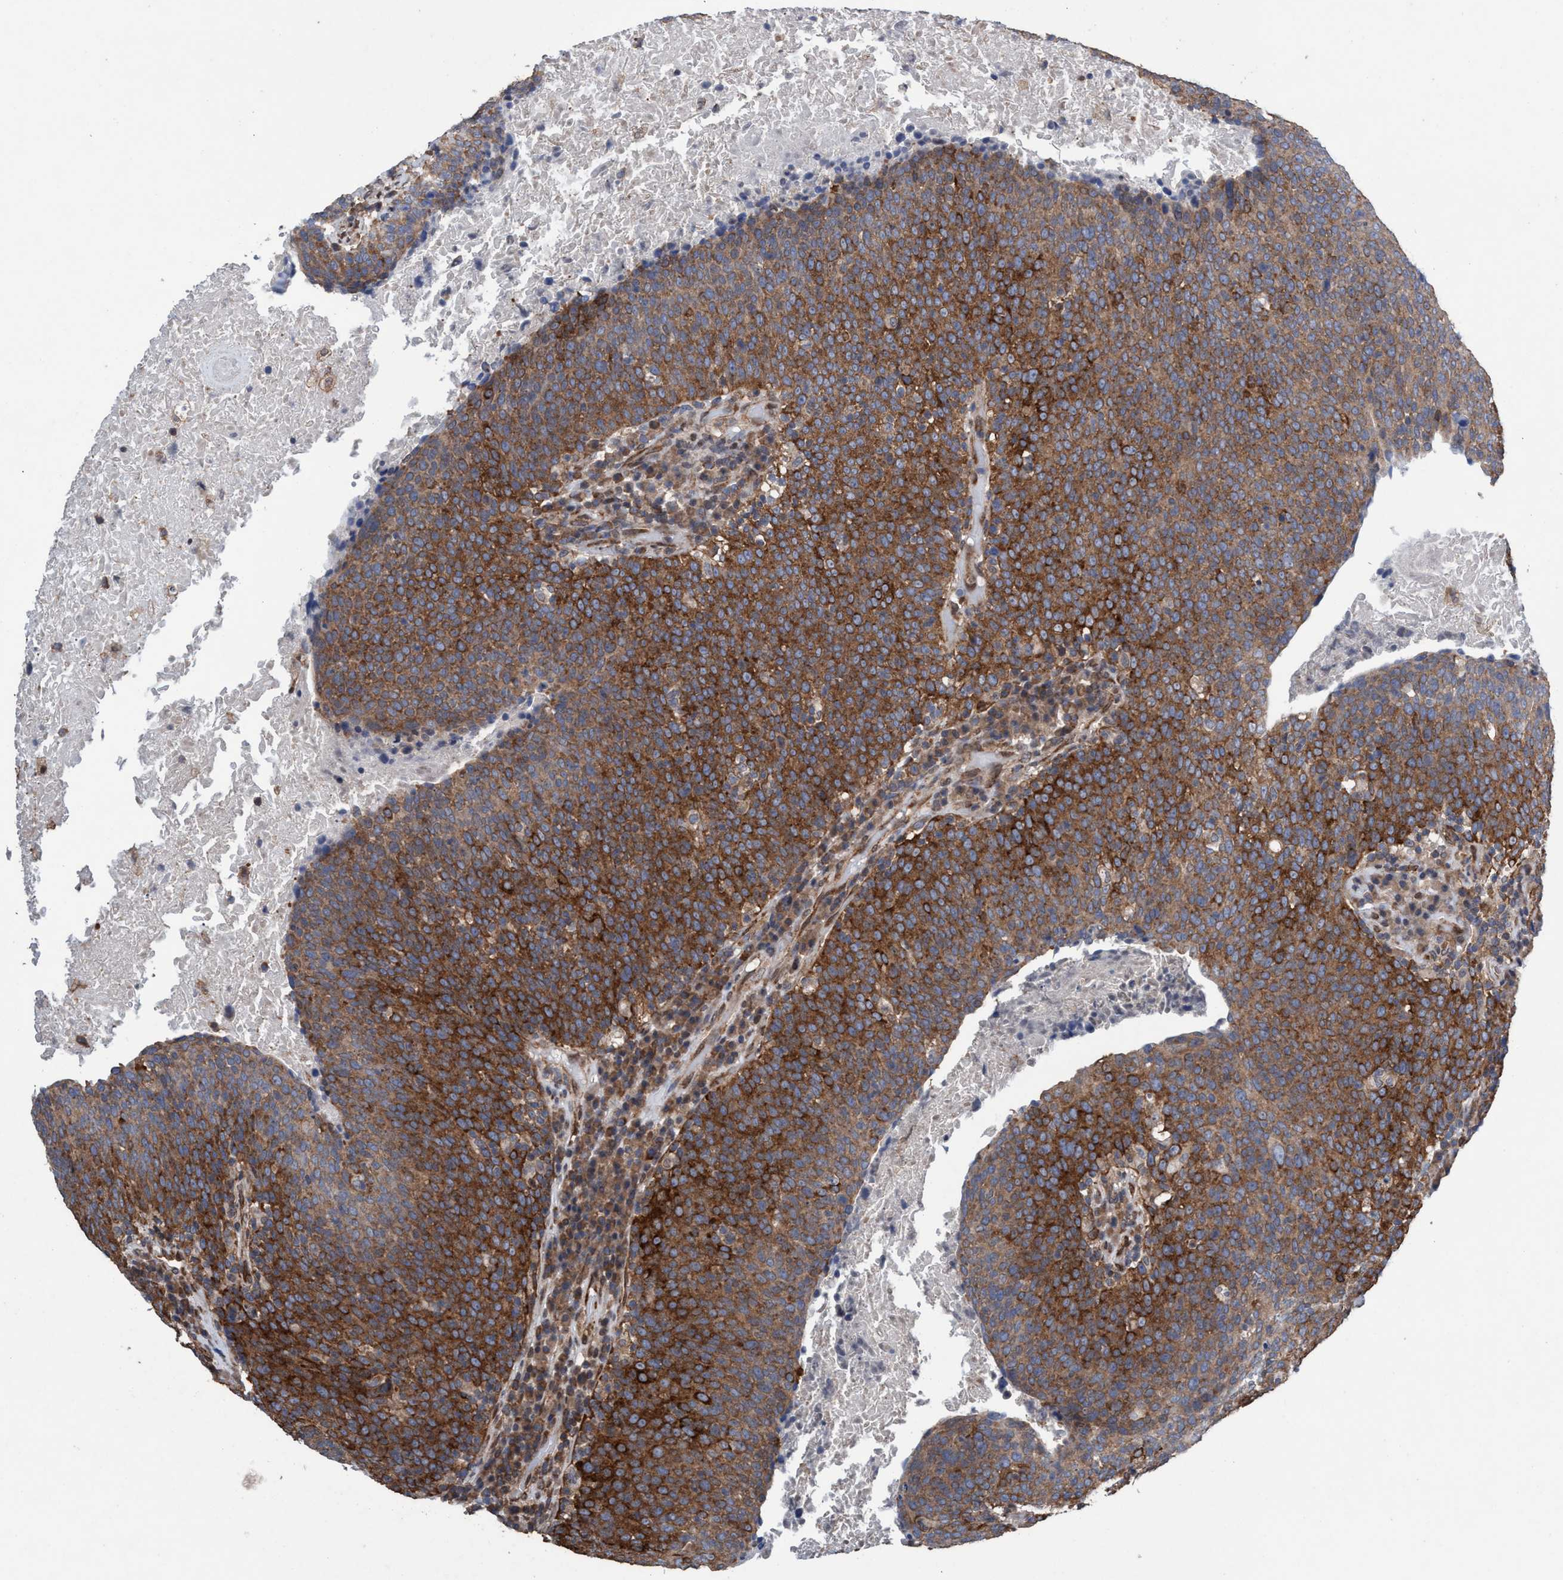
{"staining": {"intensity": "strong", "quantity": ">75%", "location": "cytoplasmic/membranous"}, "tissue": "head and neck cancer", "cell_type": "Tumor cells", "image_type": "cancer", "snomed": [{"axis": "morphology", "description": "Squamous cell carcinoma, NOS"}, {"axis": "morphology", "description": "Squamous cell carcinoma, metastatic, NOS"}, {"axis": "topography", "description": "Lymph node"}, {"axis": "topography", "description": "Head-Neck"}], "caption": "The micrograph demonstrates staining of head and neck cancer (metastatic squamous cell carcinoma), revealing strong cytoplasmic/membranous protein staining (brown color) within tumor cells. (Brightfield microscopy of DAB IHC at high magnification).", "gene": "METAP2", "patient": {"sex": "male", "age": 62}}